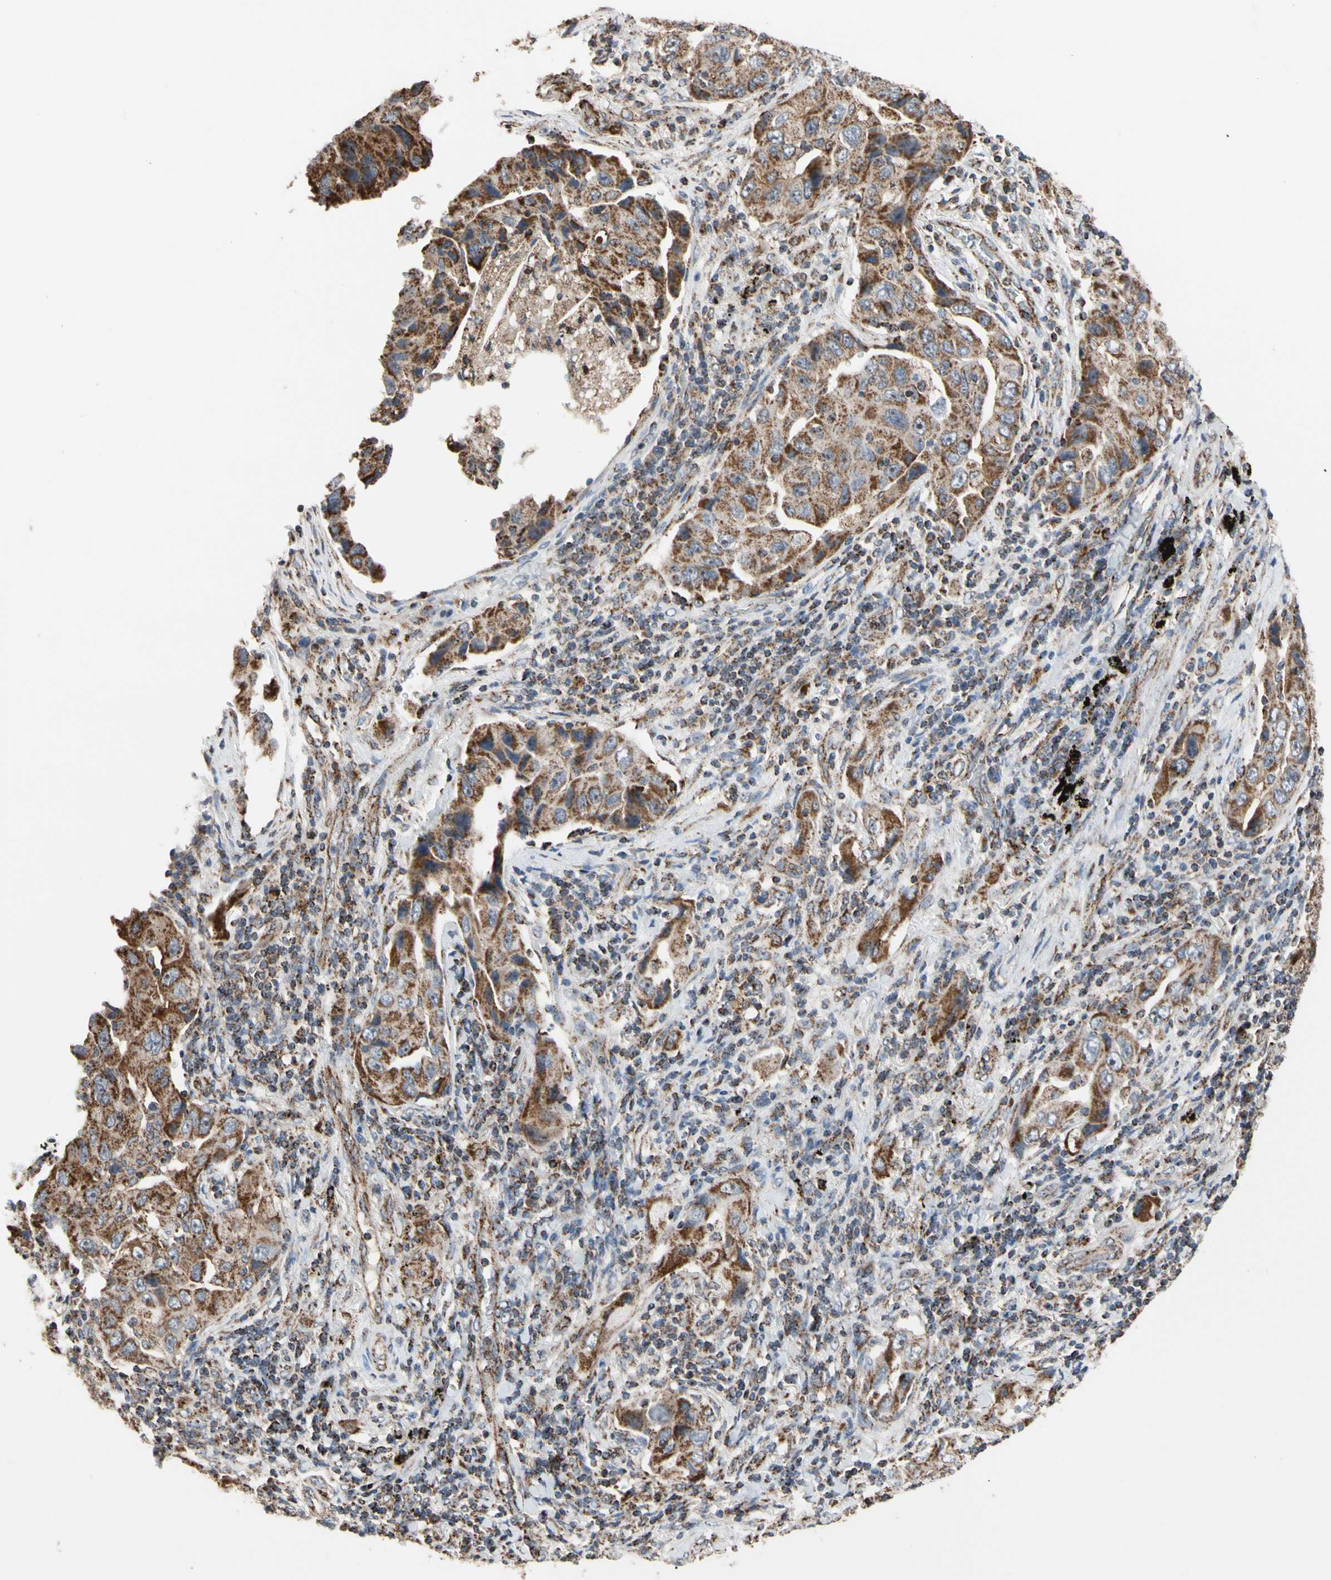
{"staining": {"intensity": "strong", "quantity": ">75%", "location": "cytoplasmic/membranous"}, "tissue": "lung cancer", "cell_type": "Tumor cells", "image_type": "cancer", "snomed": [{"axis": "morphology", "description": "Adenocarcinoma, NOS"}, {"axis": "topography", "description": "Lung"}], "caption": "A histopathology image of lung cancer stained for a protein demonstrates strong cytoplasmic/membranous brown staining in tumor cells.", "gene": "FAM110B", "patient": {"sex": "female", "age": 65}}